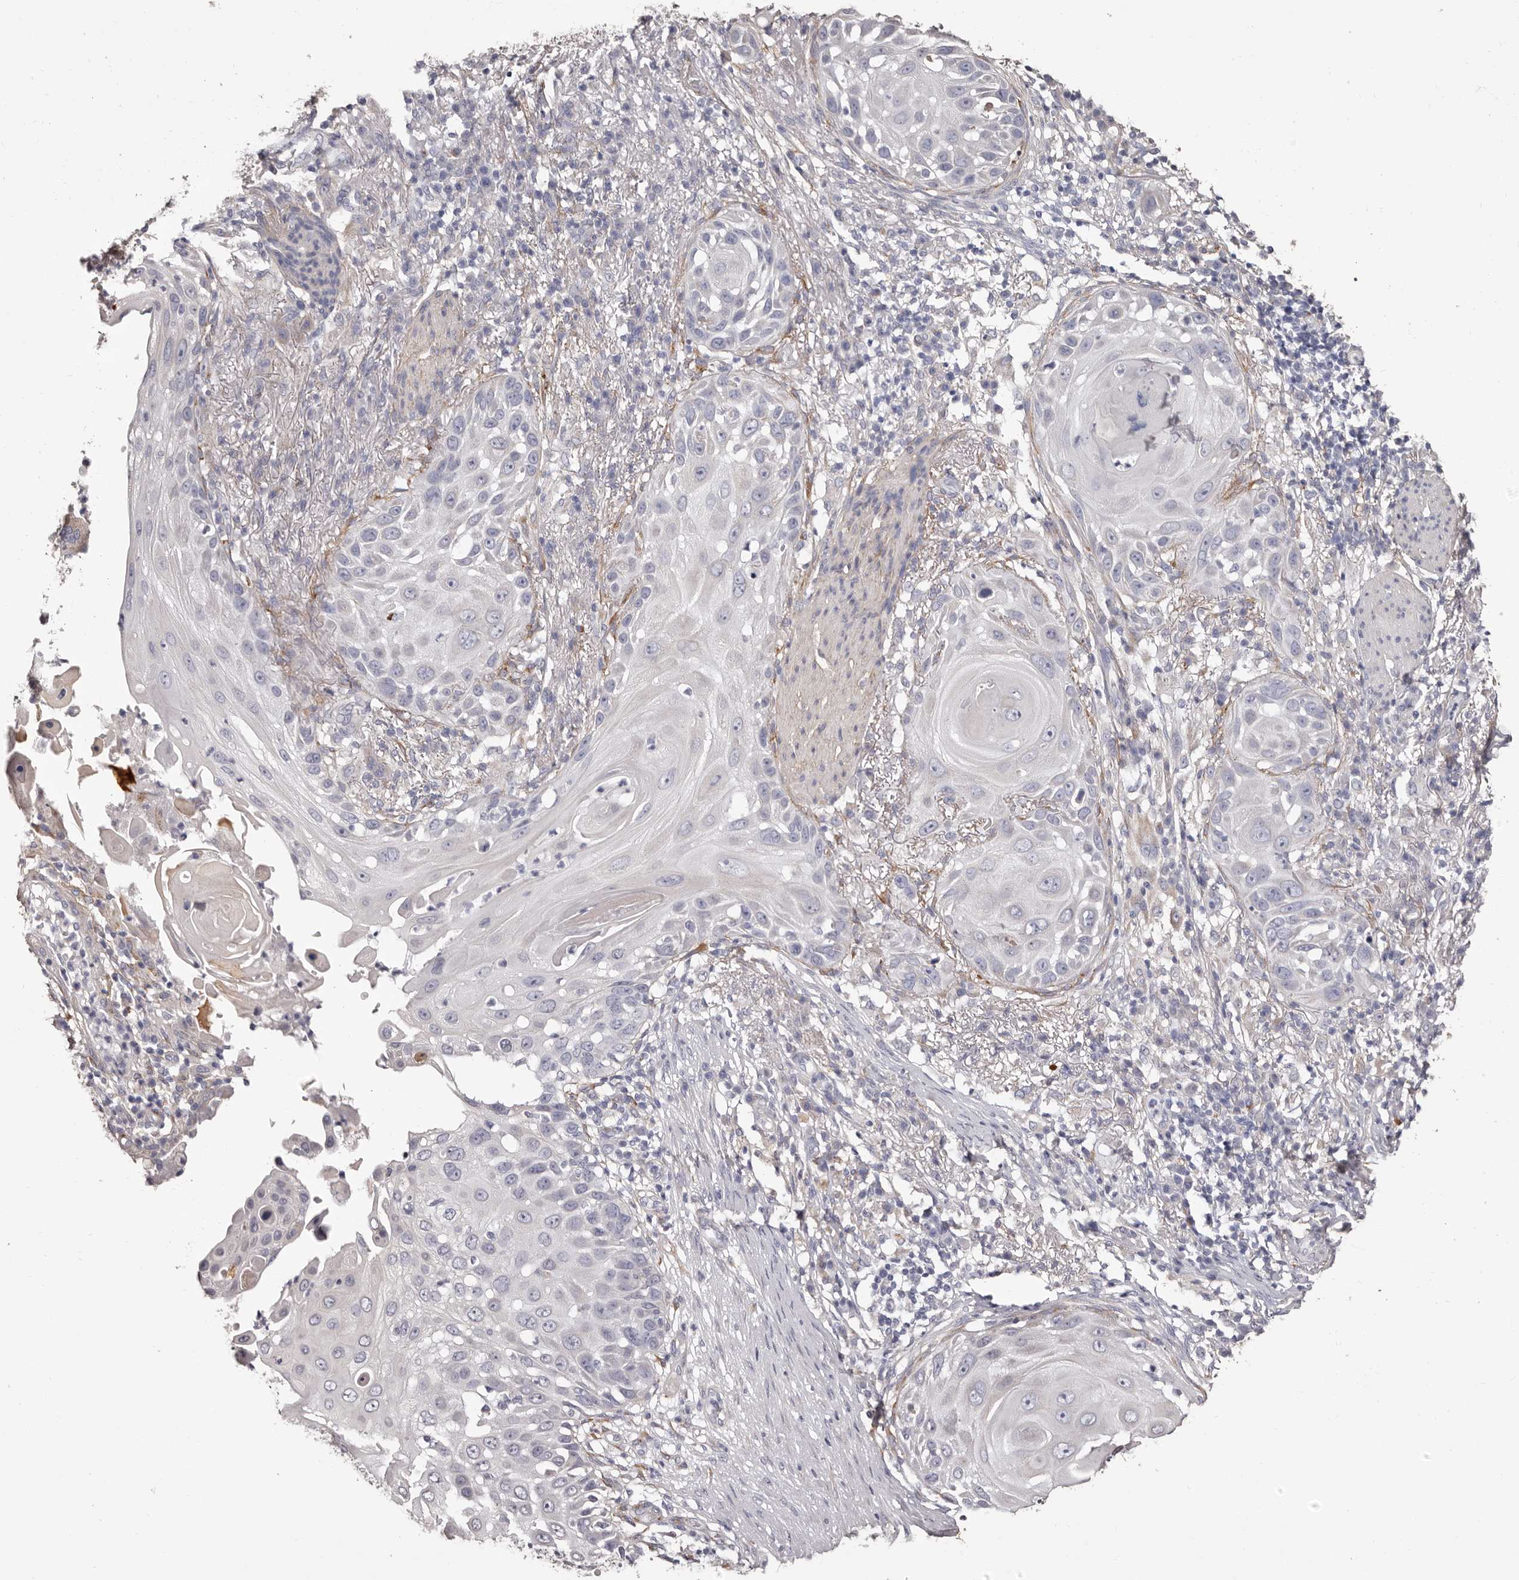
{"staining": {"intensity": "negative", "quantity": "none", "location": "none"}, "tissue": "skin cancer", "cell_type": "Tumor cells", "image_type": "cancer", "snomed": [{"axis": "morphology", "description": "Squamous cell carcinoma, NOS"}, {"axis": "topography", "description": "Skin"}], "caption": "Immunohistochemistry micrograph of human skin squamous cell carcinoma stained for a protein (brown), which exhibits no staining in tumor cells. (DAB immunohistochemistry, high magnification).", "gene": "COL6A1", "patient": {"sex": "female", "age": 44}}